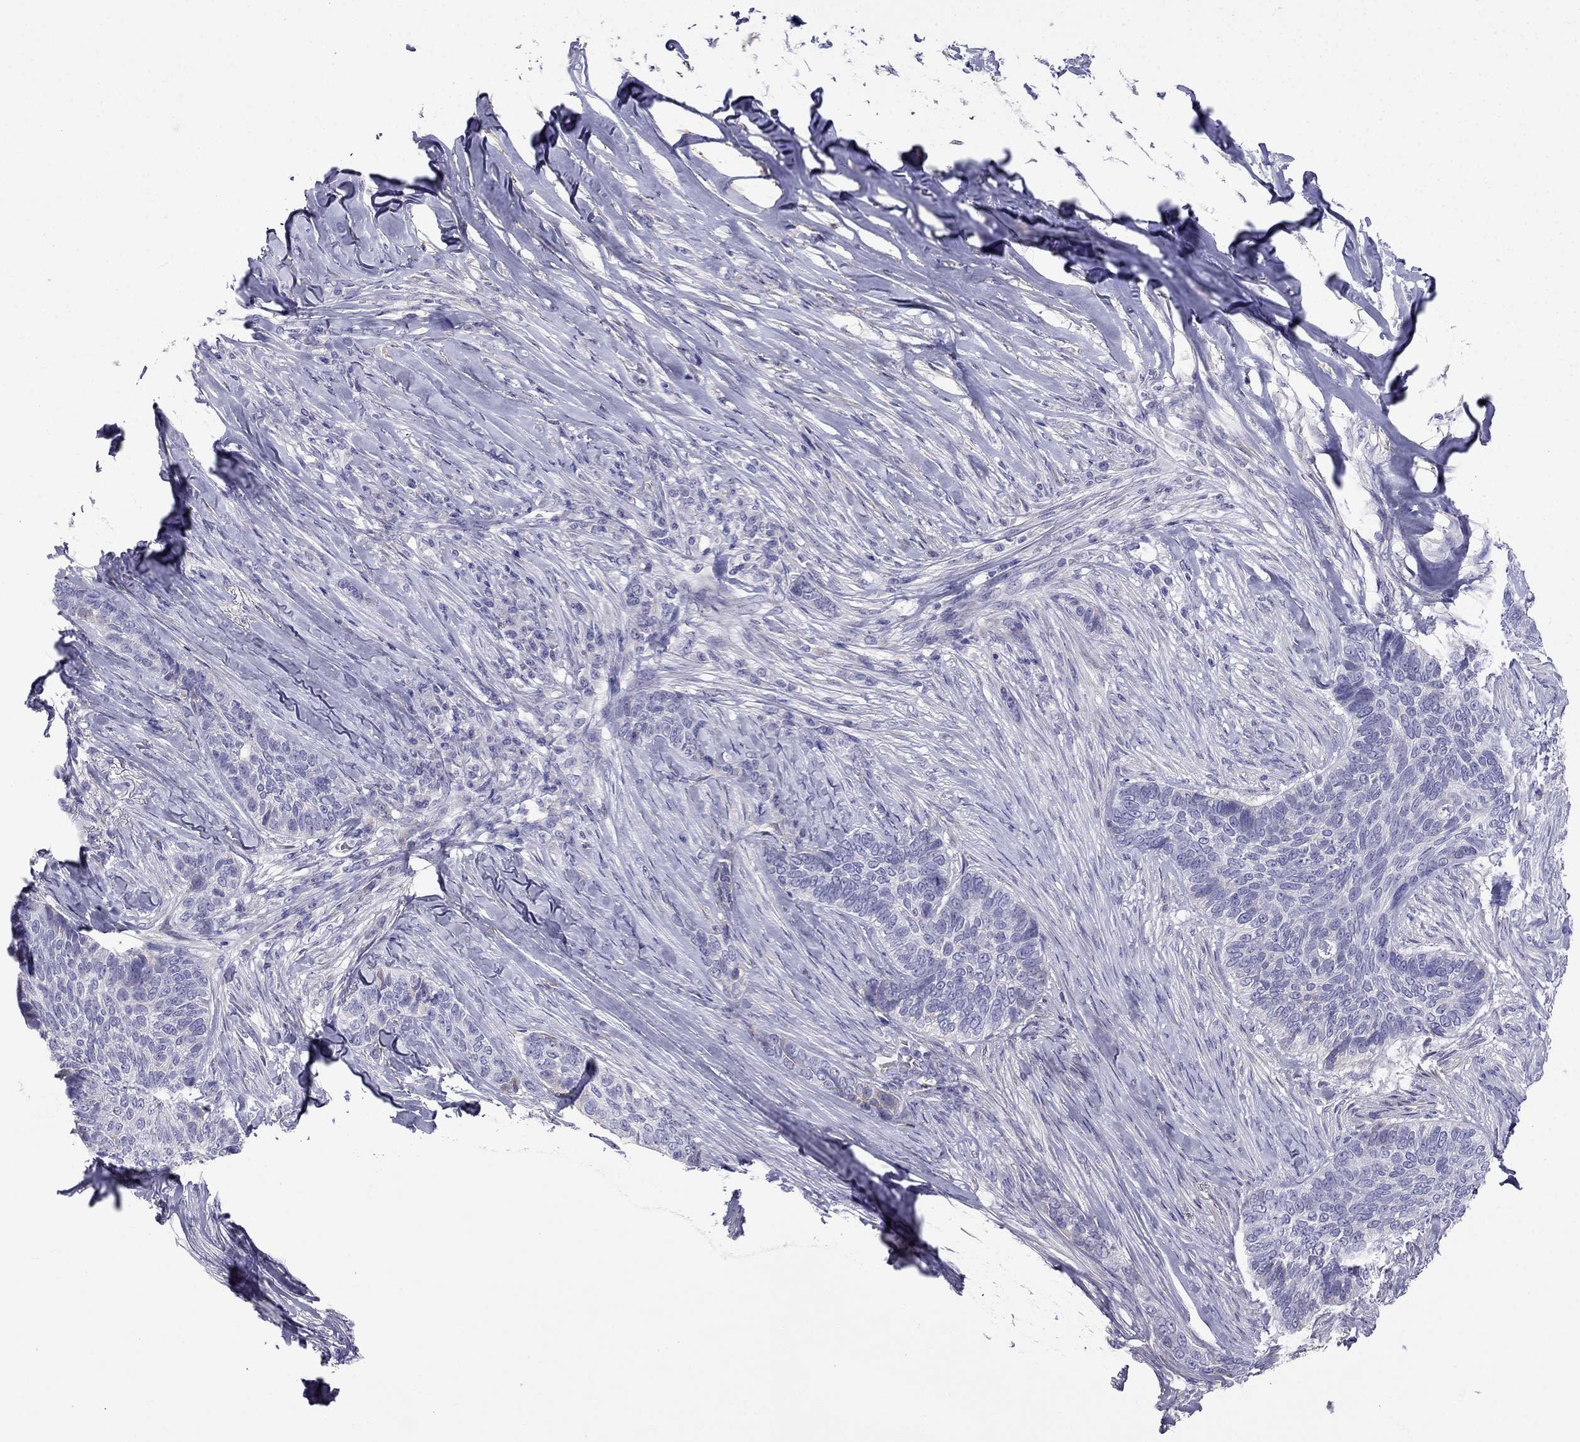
{"staining": {"intensity": "negative", "quantity": "none", "location": "none"}, "tissue": "skin cancer", "cell_type": "Tumor cells", "image_type": "cancer", "snomed": [{"axis": "morphology", "description": "Basal cell carcinoma"}, {"axis": "topography", "description": "Skin"}], "caption": "Immunohistochemistry (IHC) of human skin cancer displays no positivity in tumor cells. Nuclei are stained in blue.", "gene": "TBC1D21", "patient": {"sex": "female", "age": 69}}